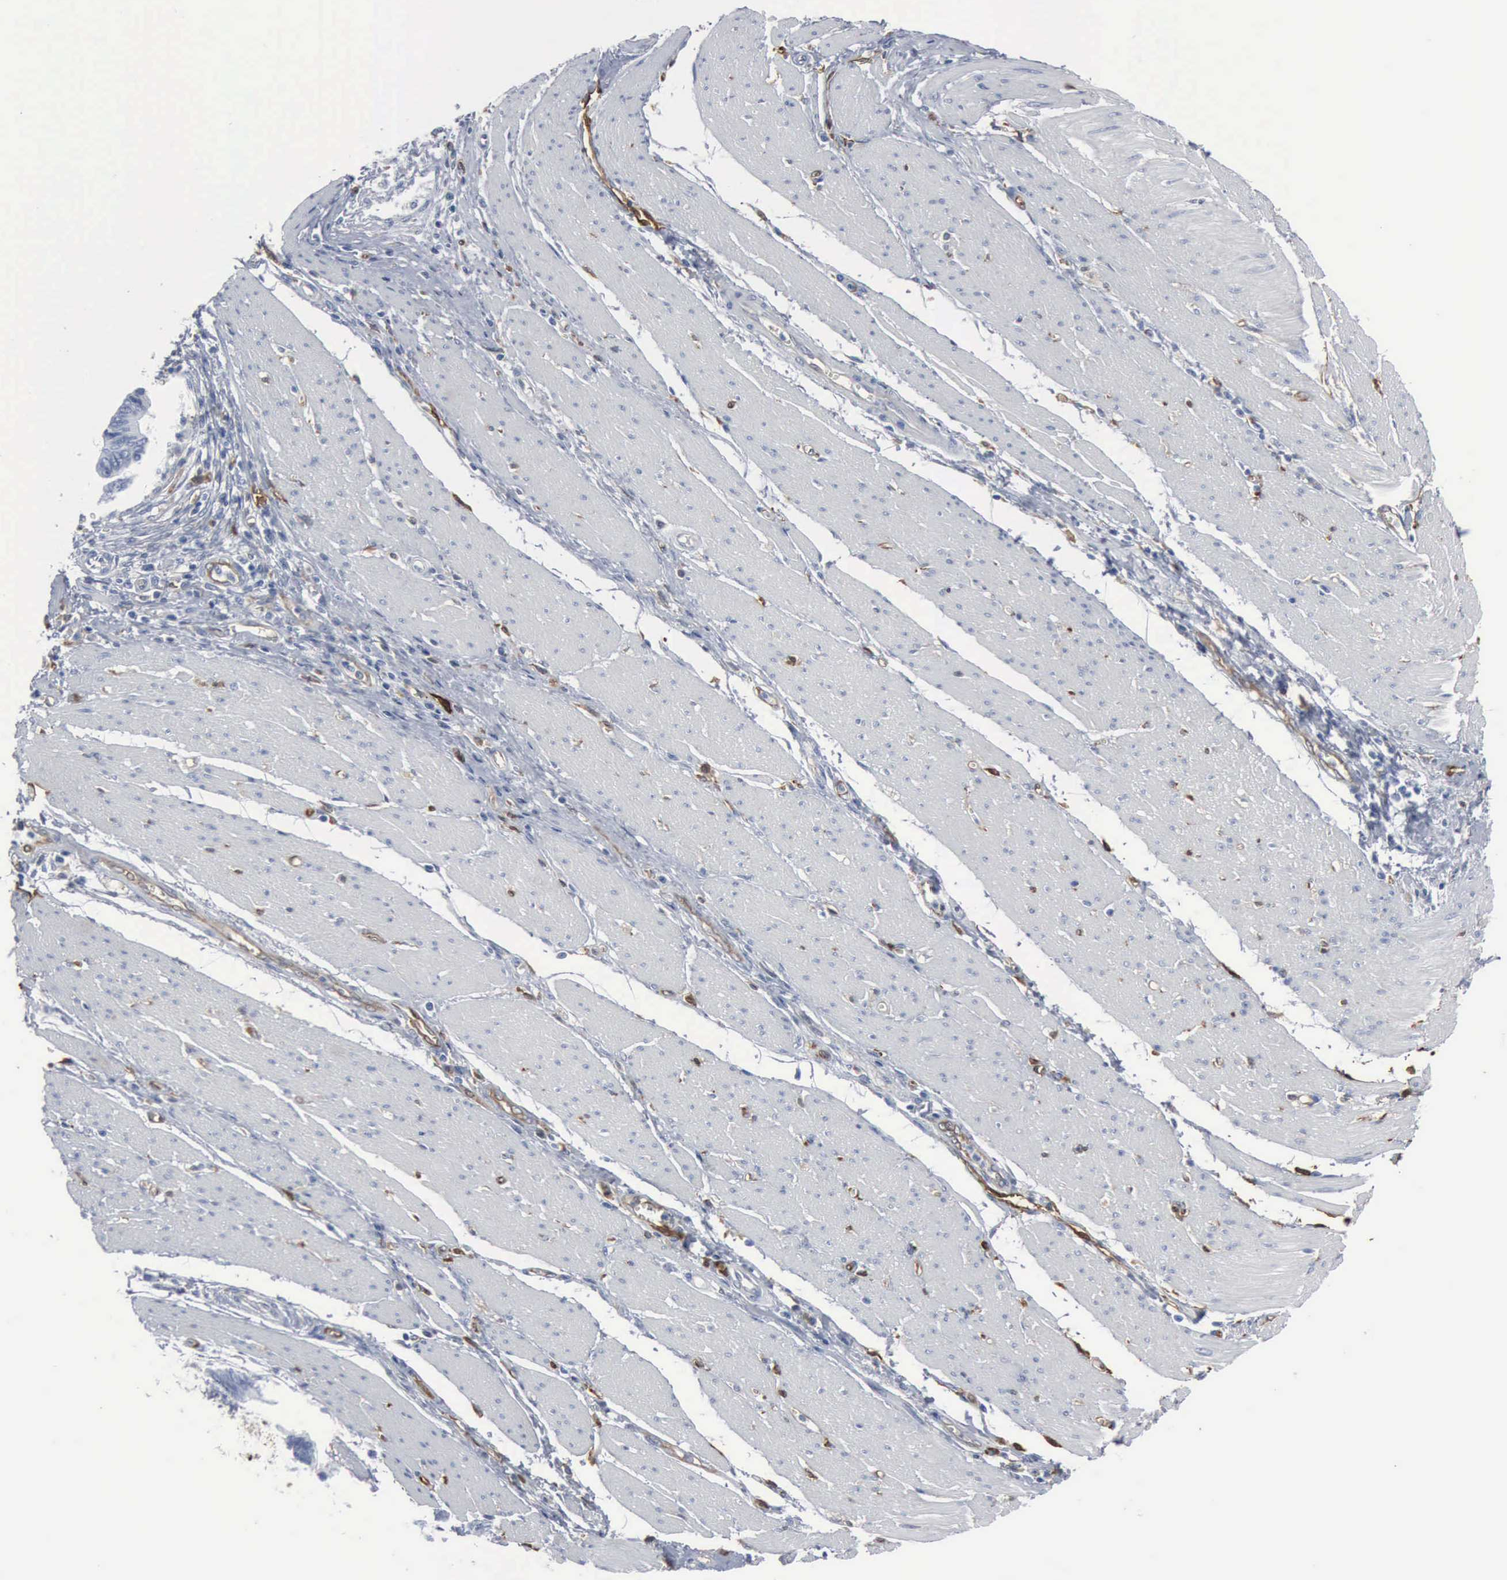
{"staining": {"intensity": "negative", "quantity": "none", "location": "none"}, "tissue": "pancreatic cancer", "cell_type": "Tumor cells", "image_type": "cancer", "snomed": [{"axis": "morphology", "description": "Adenocarcinoma, NOS"}, {"axis": "topography", "description": "Pancreas"}], "caption": "Immunohistochemistry of human pancreatic adenocarcinoma displays no positivity in tumor cells.", "gene": "FSCN1", "patient": {"sex": "female", "age": 70}}